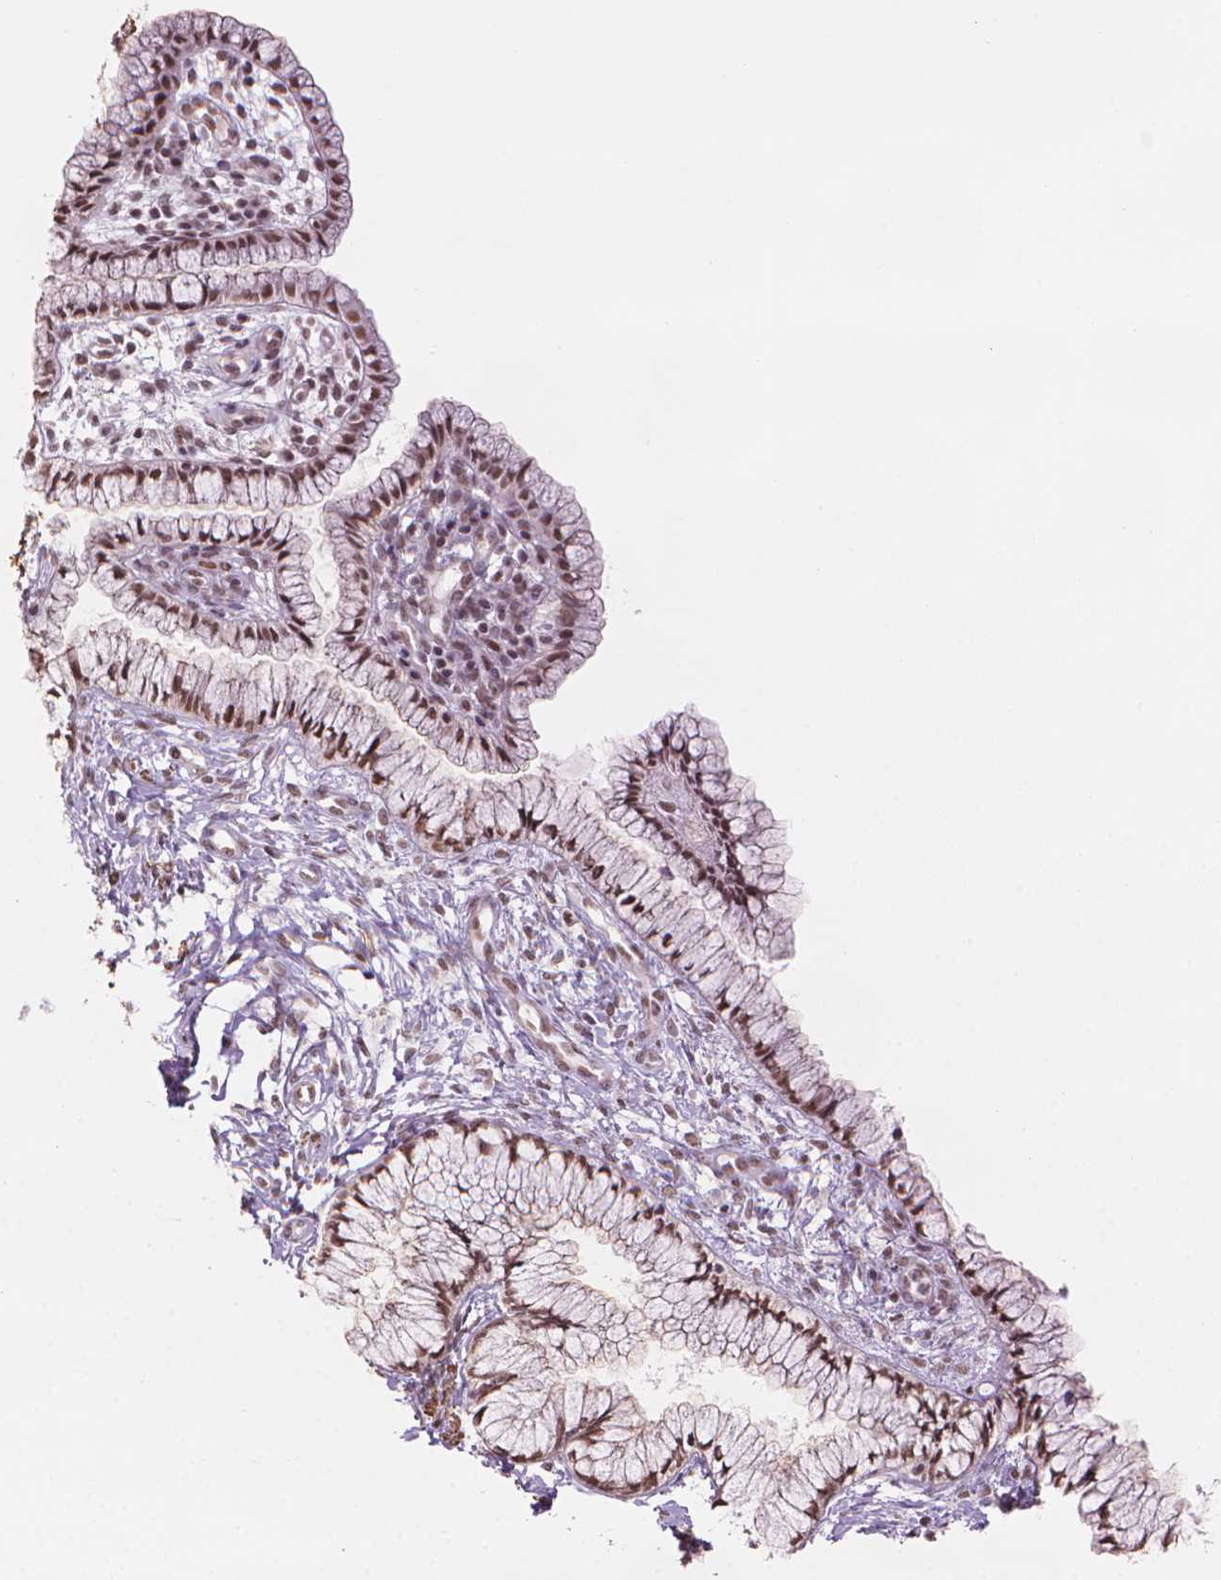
{"staining": {"intensity": "moderate", "quantity": ">75%", "location": "nuclear"}, "tissue": "cervix", "cell_type": "Glandular cells", "image_type": "normal", "snomed": [{"axis": "morphology", "description": "Normal tissue, NOS"}, {"axis": "topography", "description": "Cervix"}], "caption": "A brown stain highlights moderate nuclear staining of a protein in glandular cells of unremarkable cervix. (DAB IHC with brightfield microscopy, high magnification).", "gene": "HOXD4", "patient": {"sex": "female", "age": 37}}